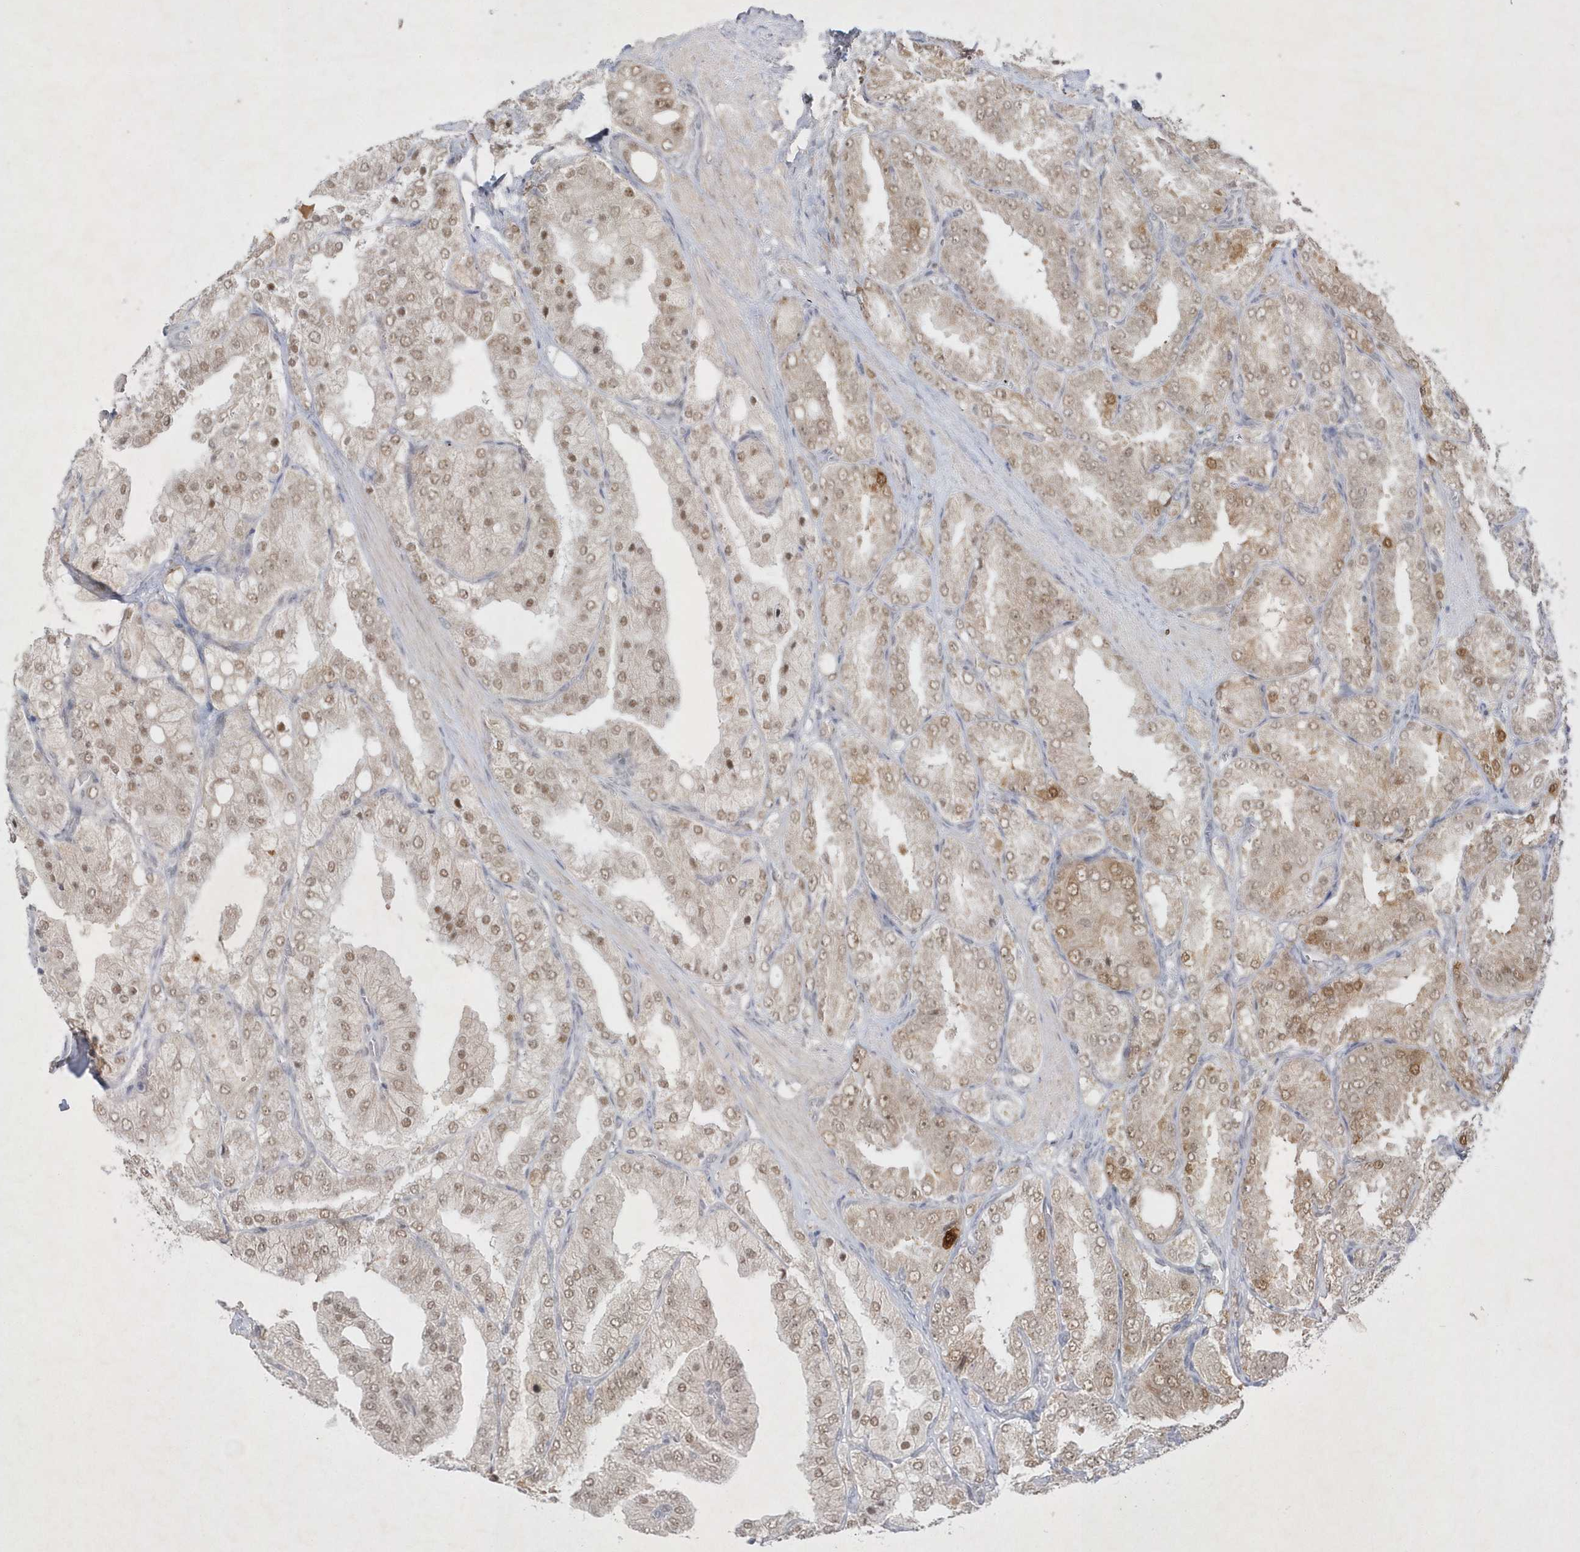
{"staining": {"intensity": "moderate", "quantity": ">75%", "location": "cytoplasmic/membranous,nuclear"}, "tissue": "prostate cancer", "cell_type": "Tumor cells", "image_type": "cancer", "snomed": [{"axis": "morphology", "description": "Adenocarcinoma, High grade"}, {"axis": "topography", "description": "Prostate"}], "caption": "Immunohistochemical staining of human prostate high-grade adenocarcinoma exhibits moderate cytoplasmic/membranous and nuclear protein expression in approximately >75% of tumor cells.", "gene": "CPSF3", "patient": {"sex": "male", "age": 50}}